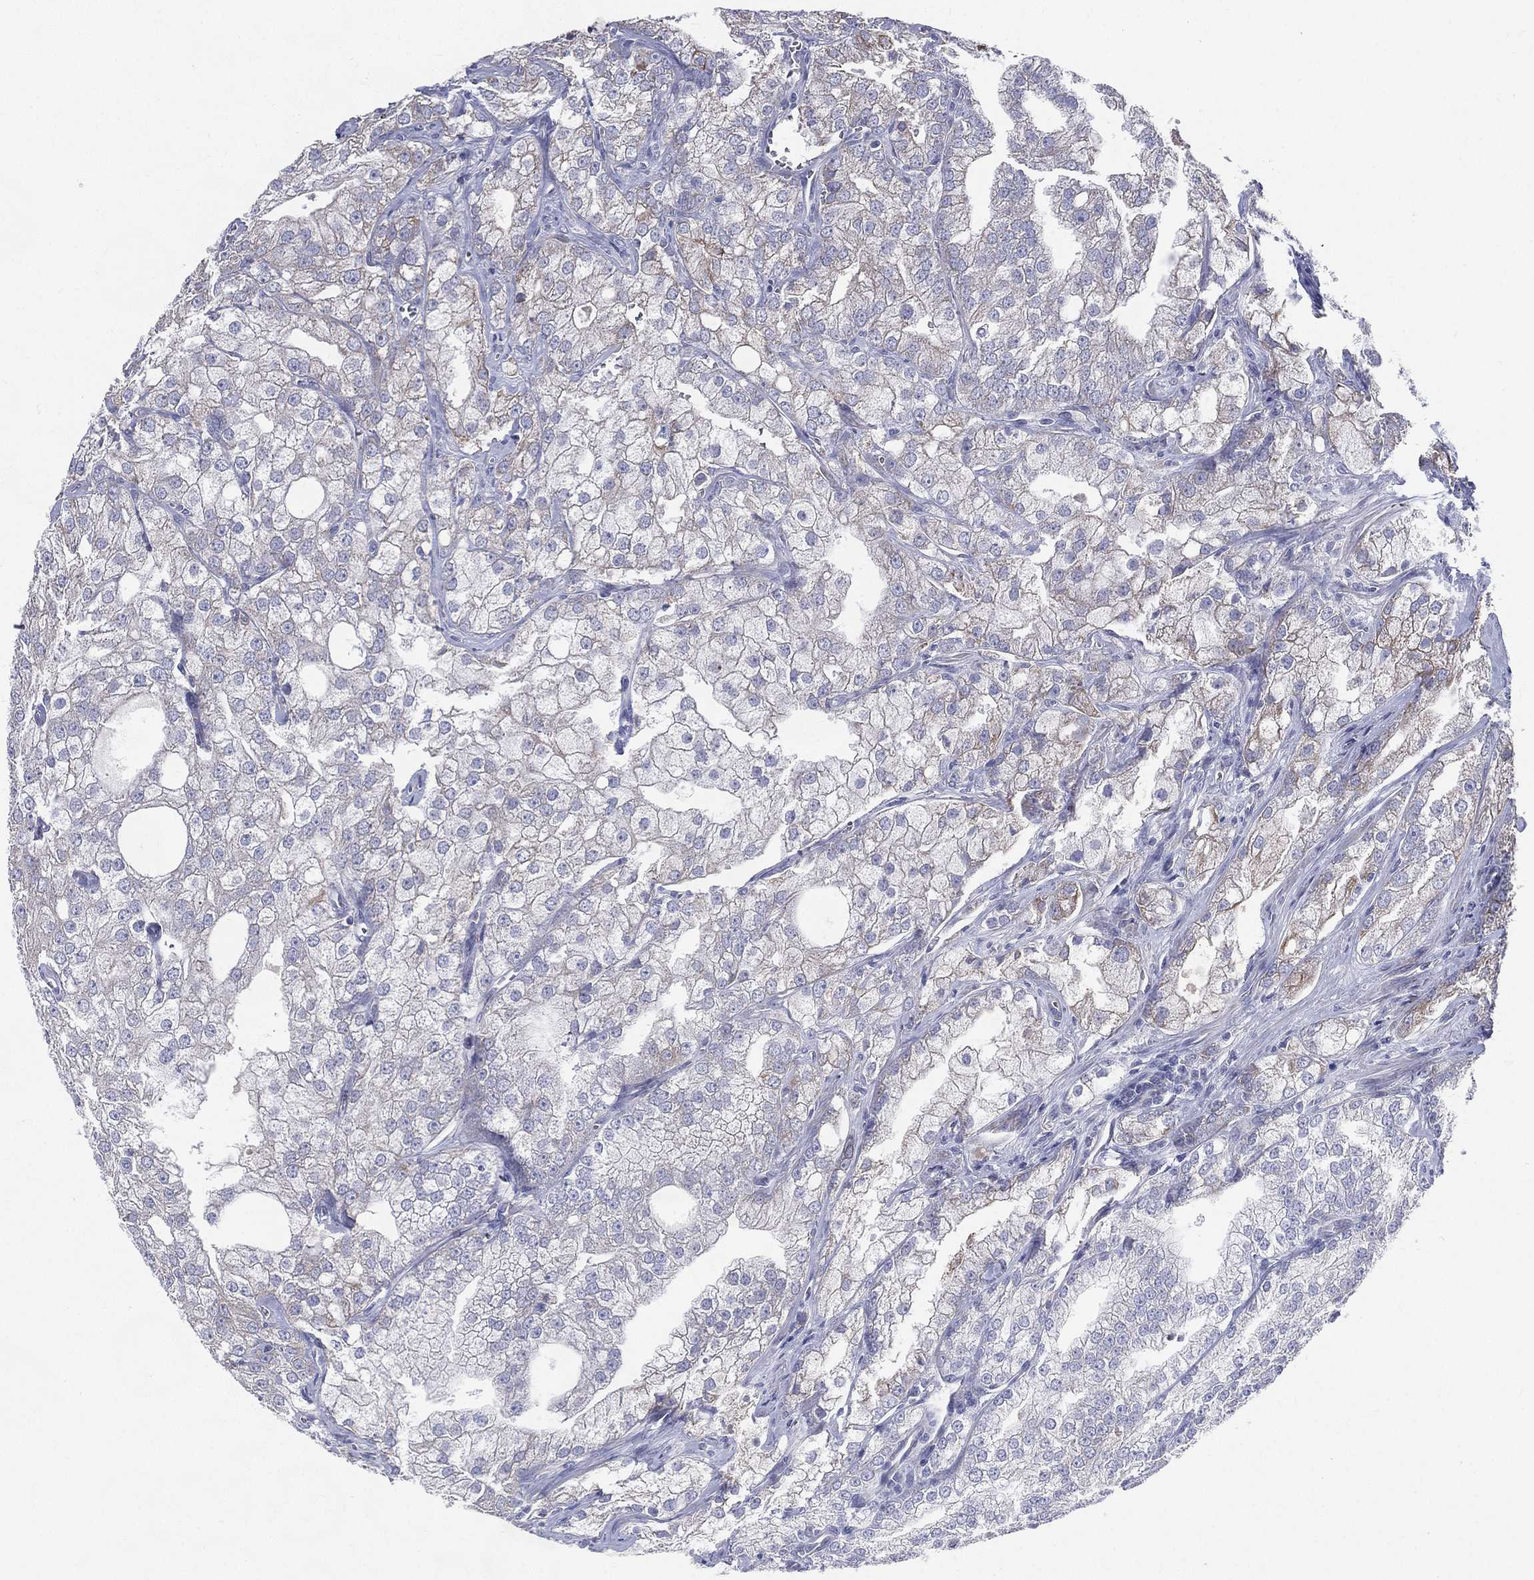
{"staining": {"intensity": "weak", "quantity": "<25%", "location": "cytoplasmic/membranous"}, "tissue": "prostate cancer", "cell_type": "Tumor cells", "image_type": "cancer", "snomed": [{"axis": "morphology", "description": "Adenocarcinoma, NOS"}, {"axis": "topography", "description": "Prostate"}], "caption": "This micrograph is of prostate adenocarcinoma stained with IHC to label a protein in brown with the nuclei are counter-stained blue. There is no positivity in tumor cells.", "gene": "PWWP3A", "patient": {"sex": "male", "age": 70}}